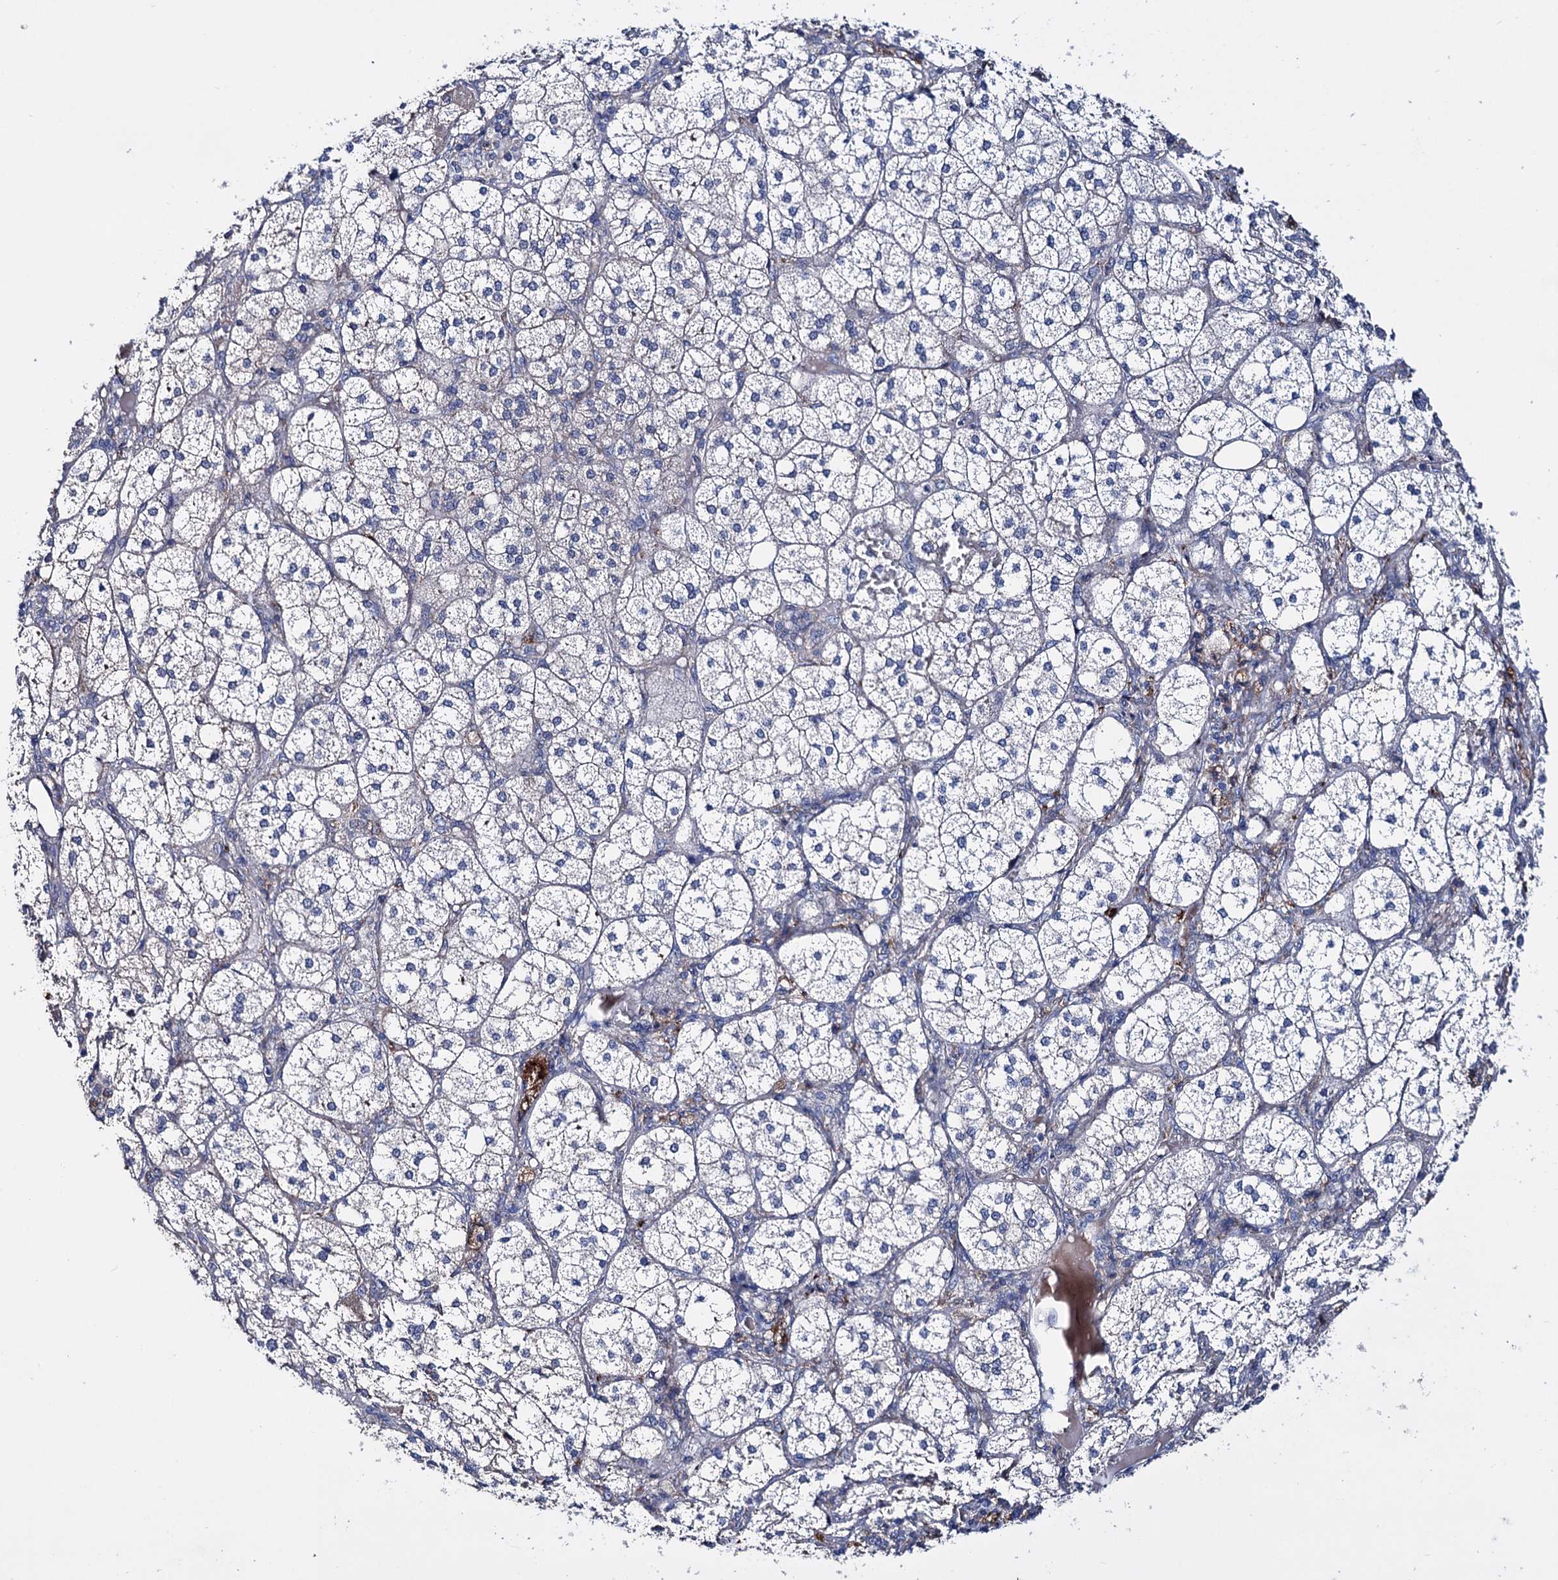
{"staining": {"intensity": "moderate", "quantity": "25%-75%", "location": "cytoplasmic/membranous"}, "tissue": "adrenal gland", "cell_type": "Glandular cells", "image_type": "normal", "snomed": [{"axis": "morphology", "description": "Normal tissue, NOS"}, {"axis": "topography", "description": "Adrenal gland"}], "caption": "DAB (3,3'-diaminobenzidine) immunohistochemical staining of unremarkable adrenal gland reveals moderate cytoplasmic/membranous protein positivity in approximately 25%-75% of glandular cells. The protein is shown in brown color, while the nuclei are stained blue.", "gene": "PPP1R32", "patient": {"sex": "female", "age": 61}}